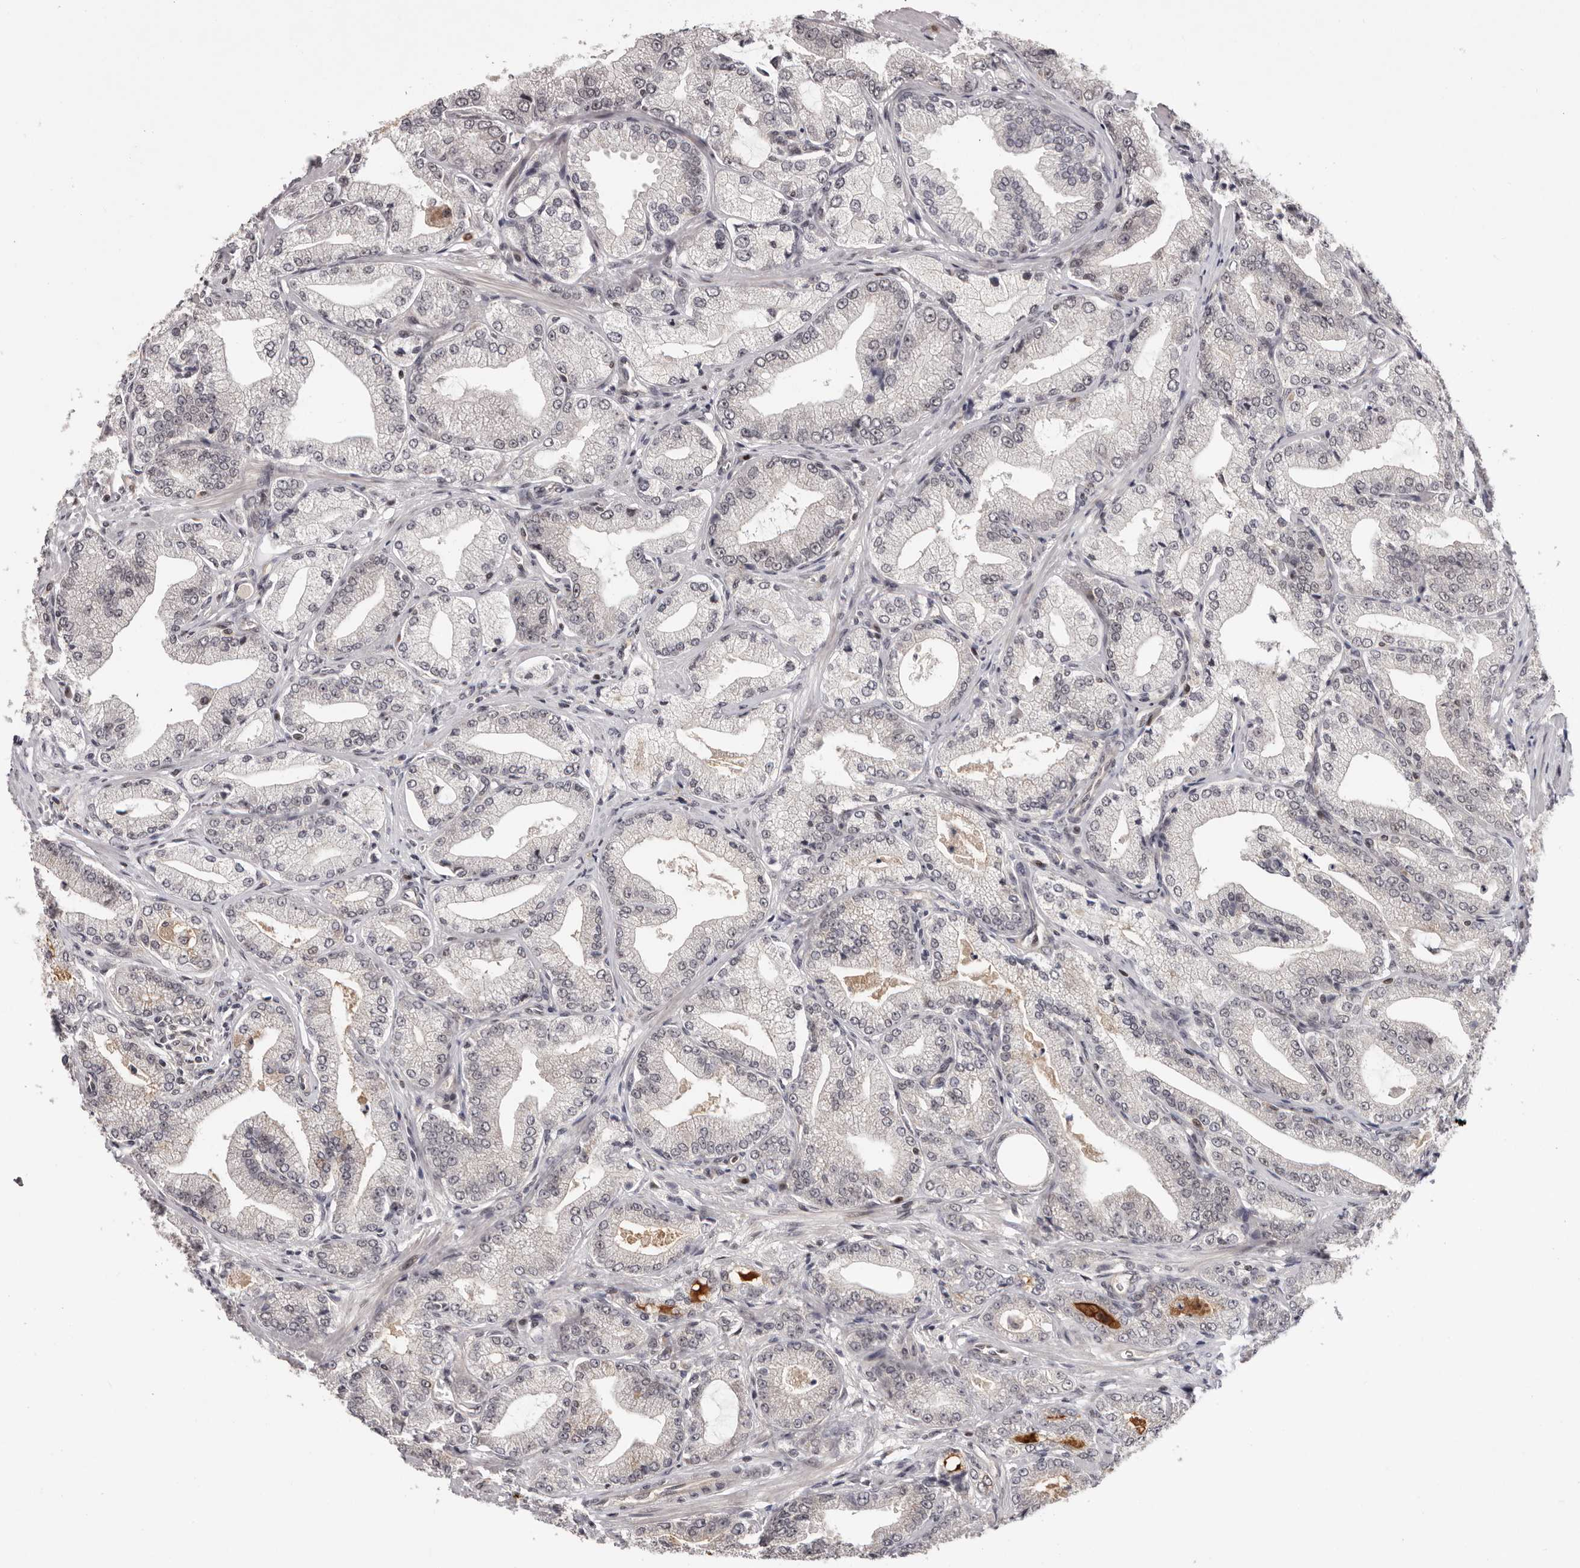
{"staining": {"intensity": "negative", "quantity": "none", "location": "none"}, "tissue": "prostate cancer", "cell_type": "Tumor cells", "image_type": "cancer", "snomed": [{"axis": "morphology", "description": "Adenocarcinoma, Low grade"}, {"axis": "topography", "description": "Prostate"}], "caption": "Prostate cancer (adenocarcinoma (low-grade)) was stained to show a protein in brown. There is no significant expression in tumor cells. Brightfield microscopy of IHC stained with DAB (brown) and hematoxylin (blue), captured at high magnification.", "gene": "TBX5", "patient": {"sex": "male", "age": 63}}